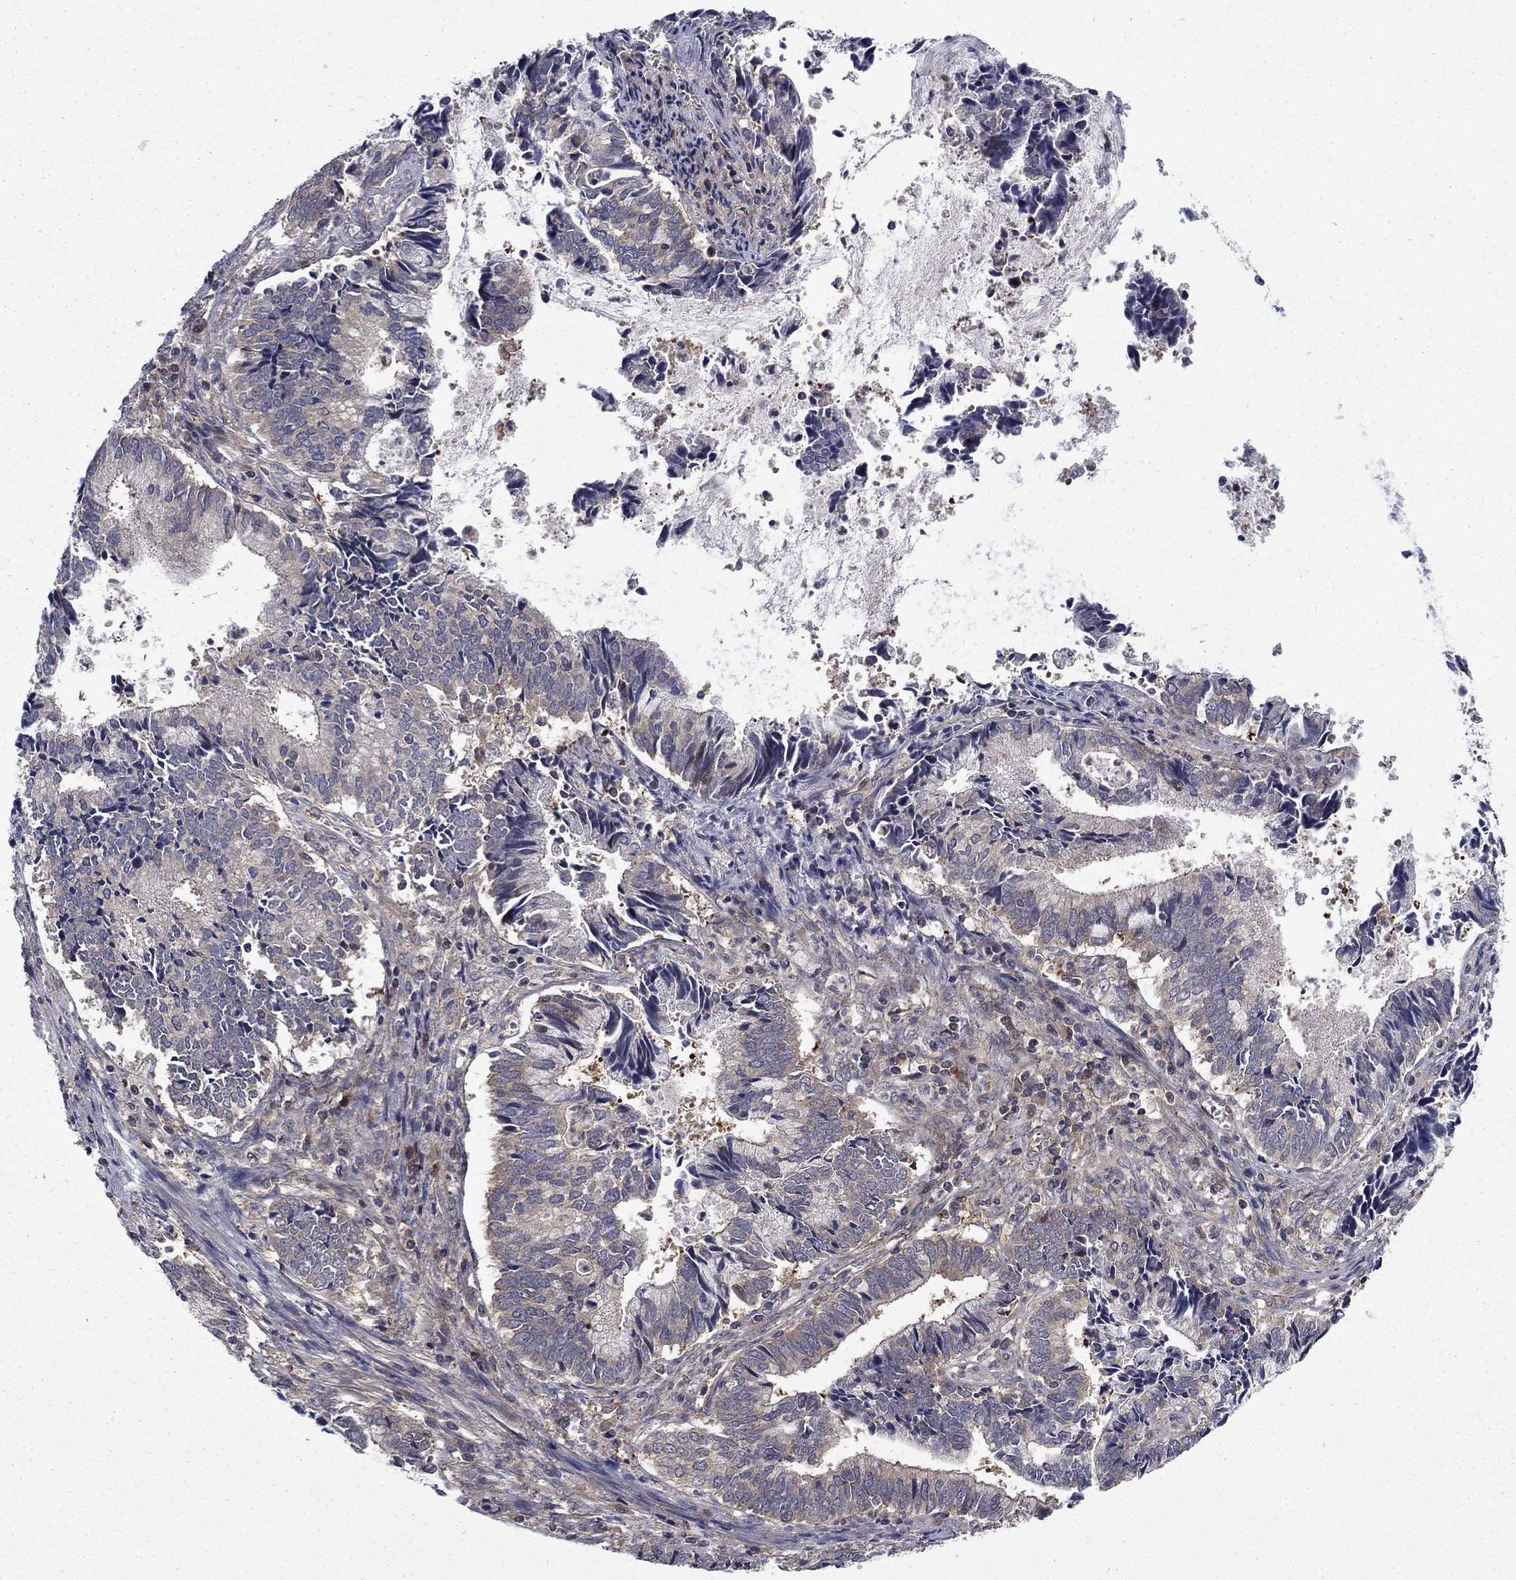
{"staining": {"intensity": "negative", "quantity": "none", "location": "none"}, "tissue": "cervical cancer", "cell_type": "Tumor cells", "image_type": "cancer", "snomed": [{"axis": "morphology", "description": "Adenocarcinoma, NOS"}, {"axis": "topography", "description": "Cervix"}], "caption": "Human cervical adenocarcinoma stained for a protein using IHC exhibits no positivity in tumor cells.", "gene": "HDAC4", "patient": {"sex": "female", "age": 42}}